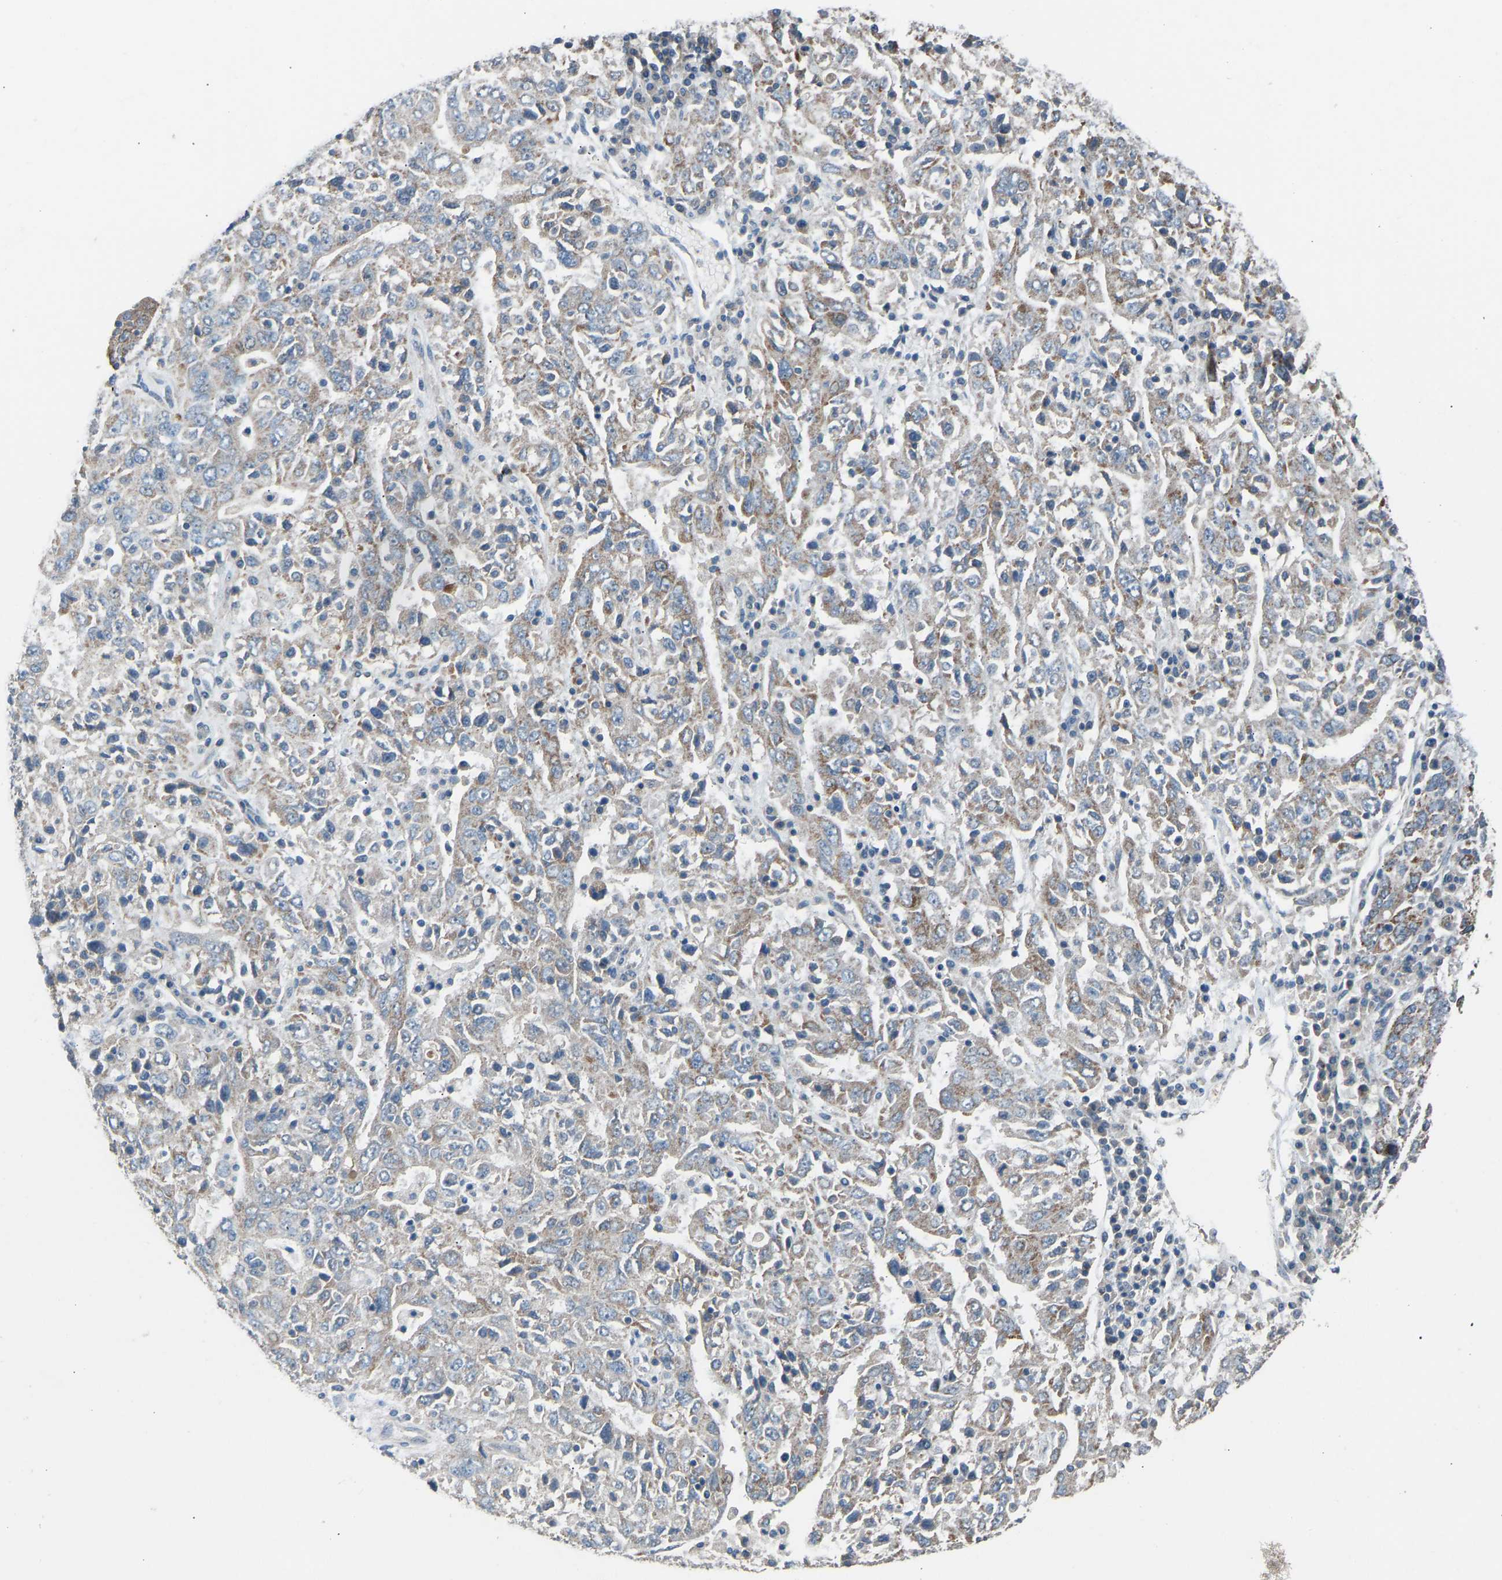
{"staining": {"intensity": "moderate", "quantity": "25%-75%", "location": "cytoplasmic/membranous"}, "tissue": "ovarian cancer", "cell_type": "Tumor cells", "image_type": "cancer", "snomed": [{"axis": "morphology", "description": "Carcinoma, endometroid"}, {"axis": "topography", "description": "Ovary"}], "caption": "Protein expression analysis of human endometroid carcinoma (ovarian) reveals moderate cytoplasmic/membranous positivity in approximately 25%-75% of tumor cells.", "gene": "TGFBR3", "patient": {"sex": "female", "age": 62}}